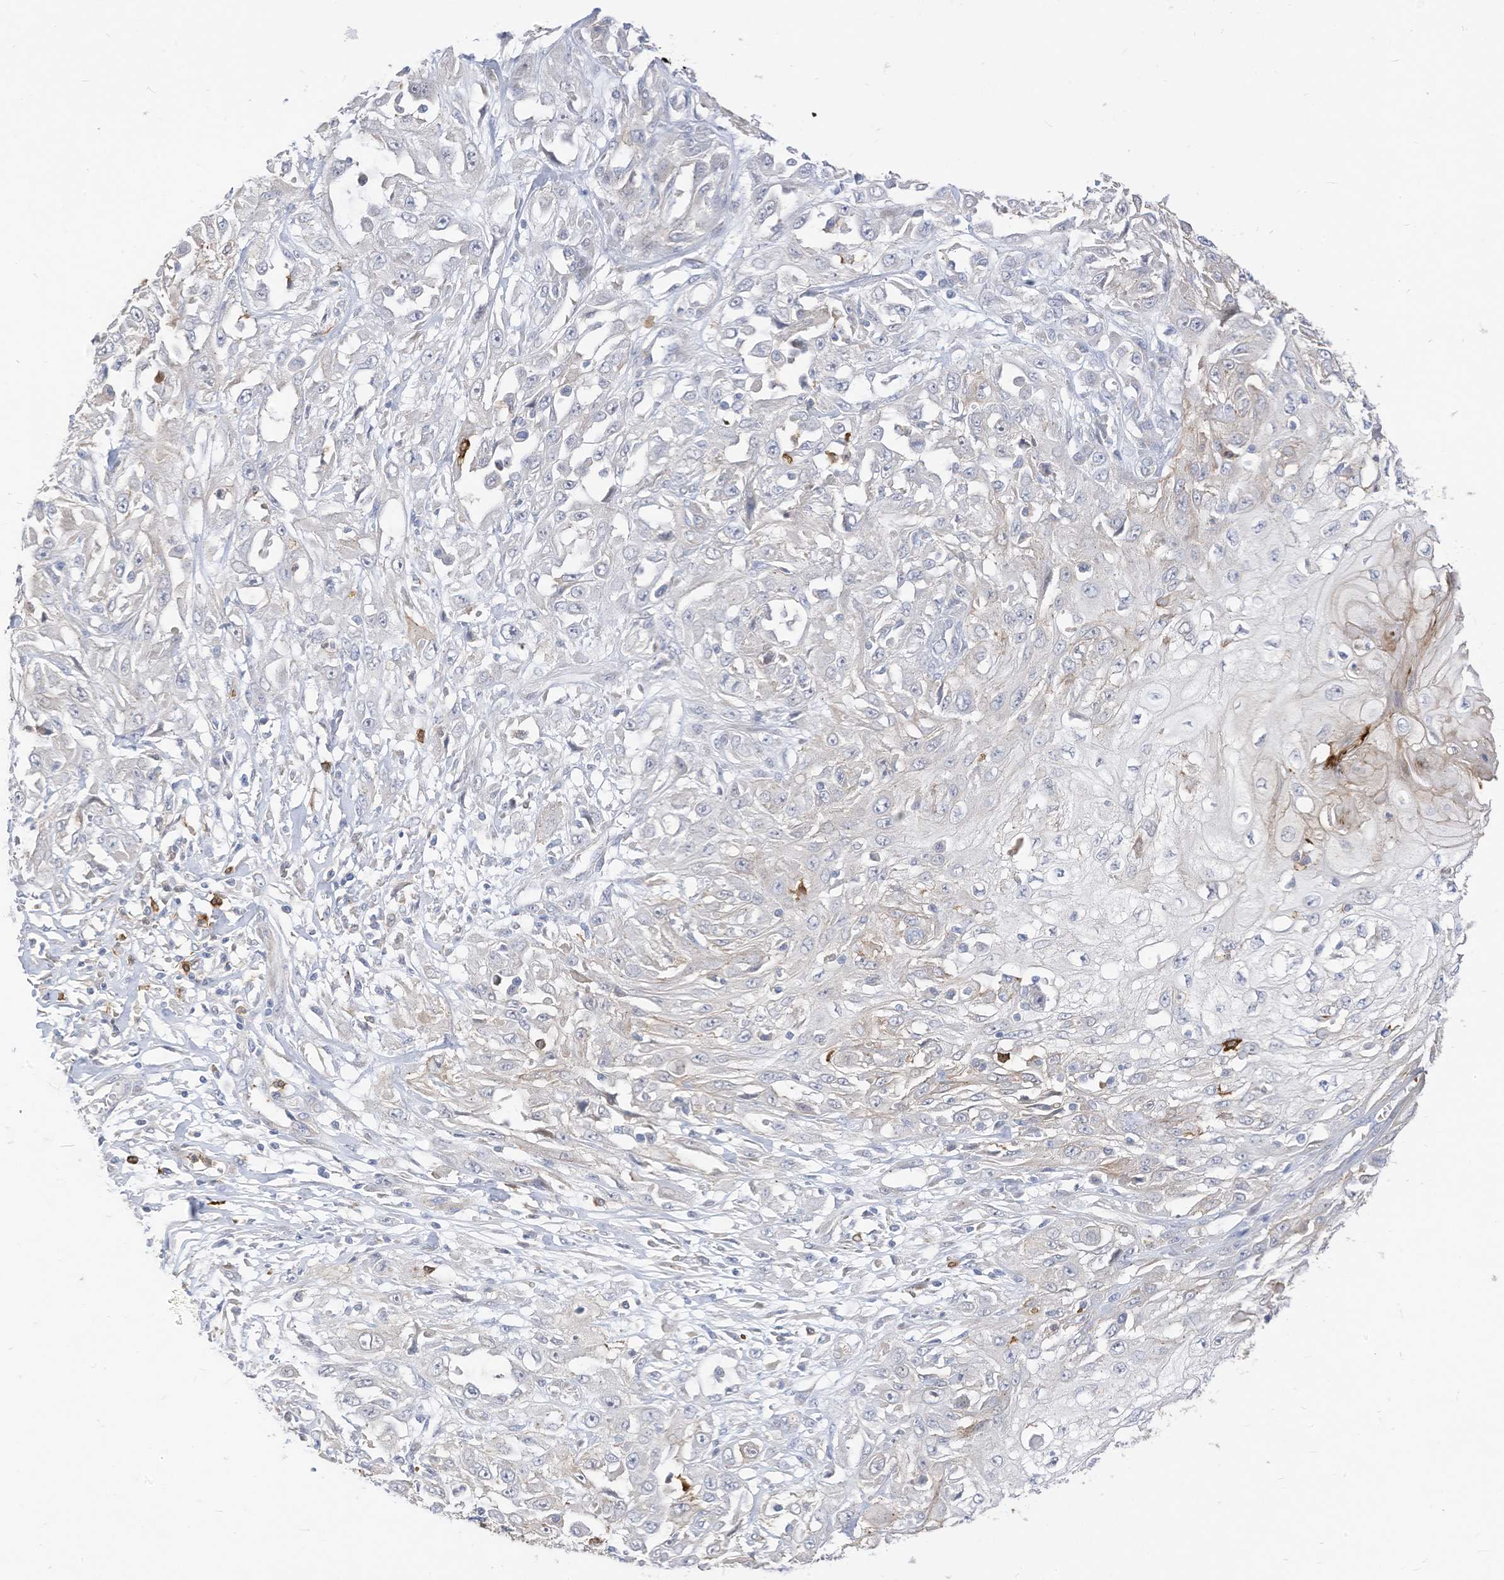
{"staining": {"intensity": "negative", "quantity": "none", "location": "none"}, "tissue": "skin cancer", "cell_type": "Tumor cells", "image_type": "cancer", "snomed": [{"axis": "morphology", "description": "Squamous cell carcinoma, NOS"}, {"axis": "morphology", "description": "Squamous cell carcinoma, metastatic, NOS"}, {"axis": "topography", "description": "Skin"}, {"axis": "topography", "description": "Lymph node"}], "caption": "Tumor cells are negative for protein expression in human skin squamous cell carcinoma. Nuclei are stained in blue.", "gene": "ATP13A1", "patient": {"sex": "male", "age": 75}}